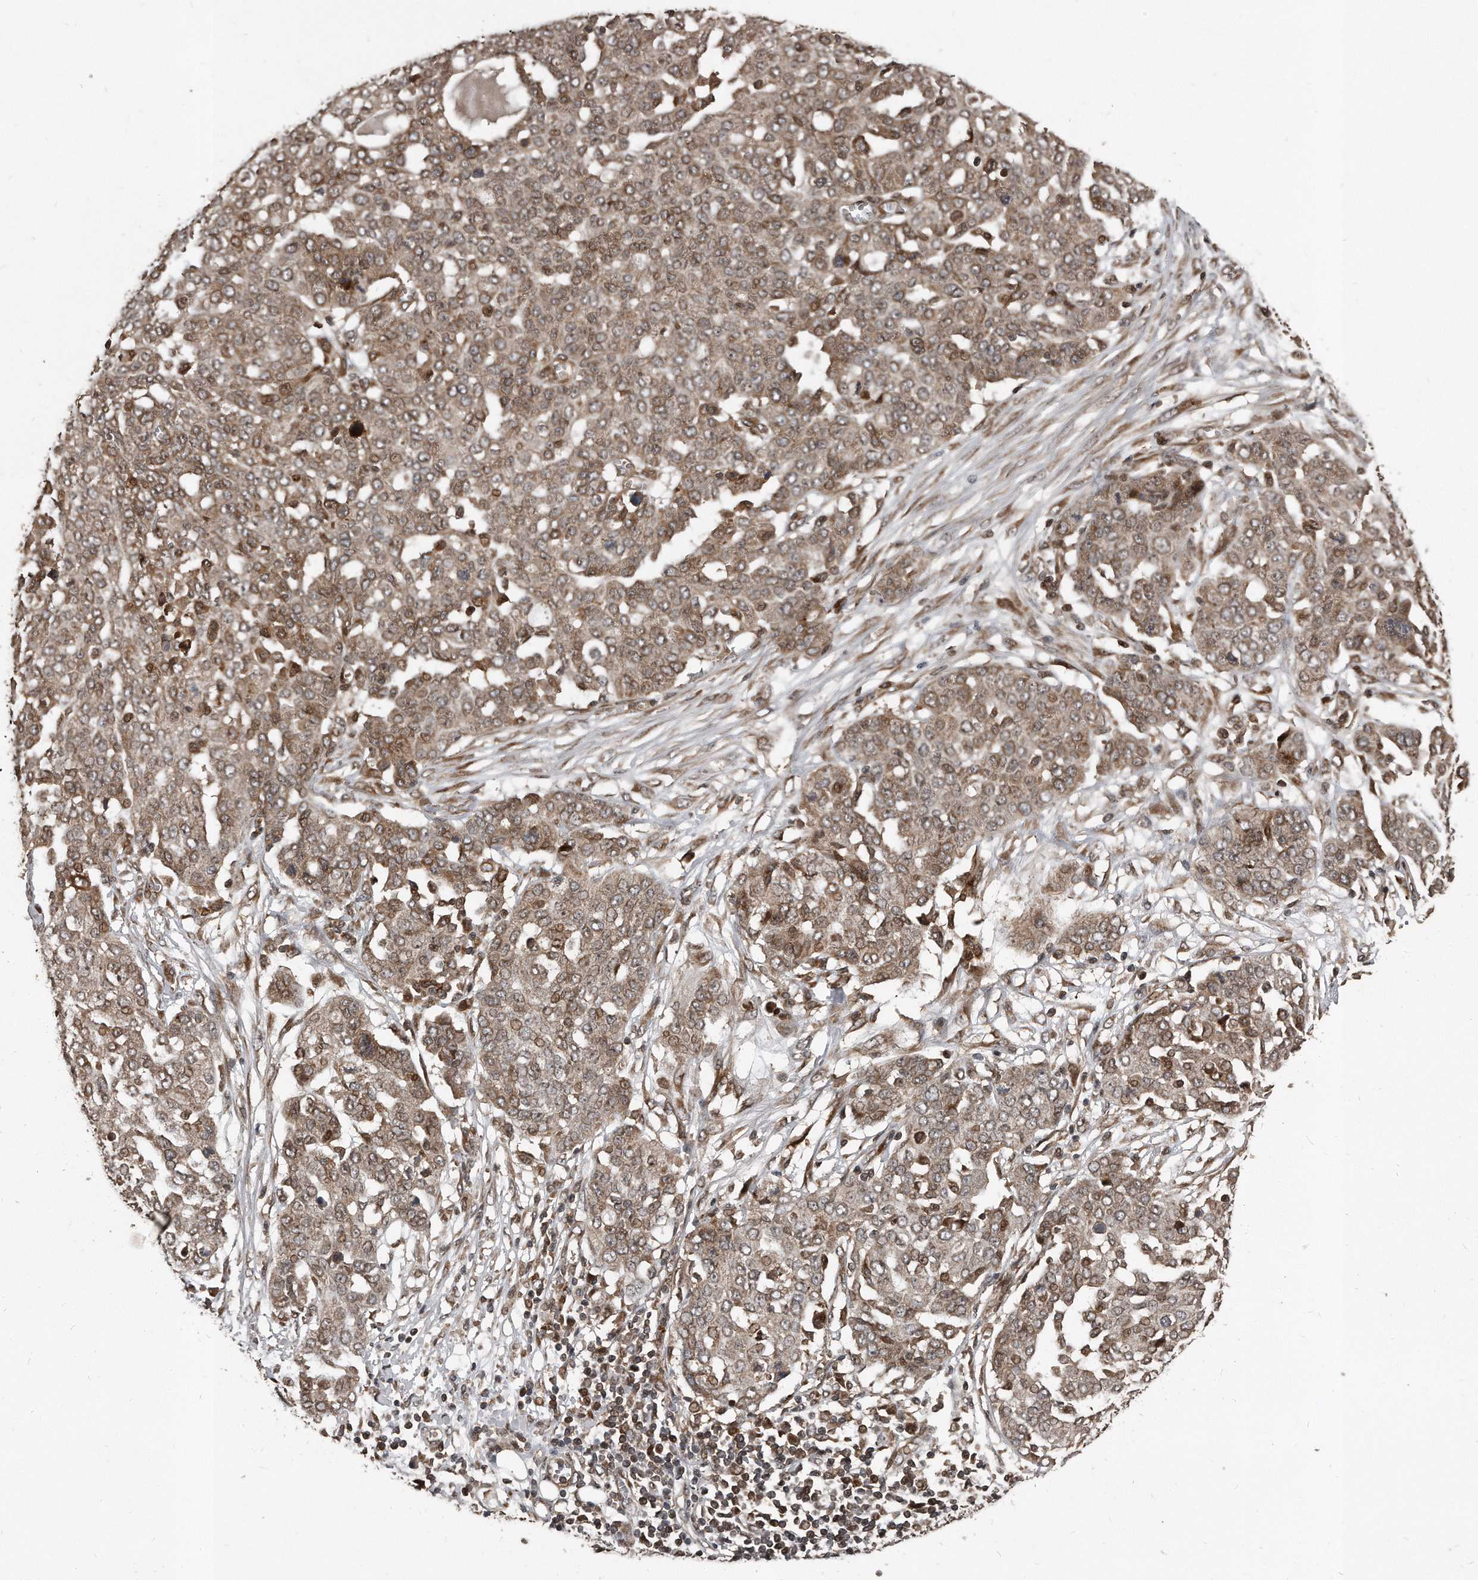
{"staining": {"intensity": "moderate", "quantity": "25%-75%", "location": "cytoplasmic/membranous,nuclear"}, "tissue": "ovarian cancer", "cell_type": "Tumor cells", "image_type": "cancer", "snomed": [{"axis": "morphology", "description": "Cystadenocarcinoma, serous, NOS"}, {"axis": "topography", "description": "Soft tissue"}, {"axis": "topography", "description": "Ovary"}], "caption": "Tumor cells display medium levels of moderate cytoplasmic/membranous and nuclear staining in approximately 25%-75% of cells in ovarian cancer.", "gene": "GCH1", "patient": {"sex": "female", "age": 57}}